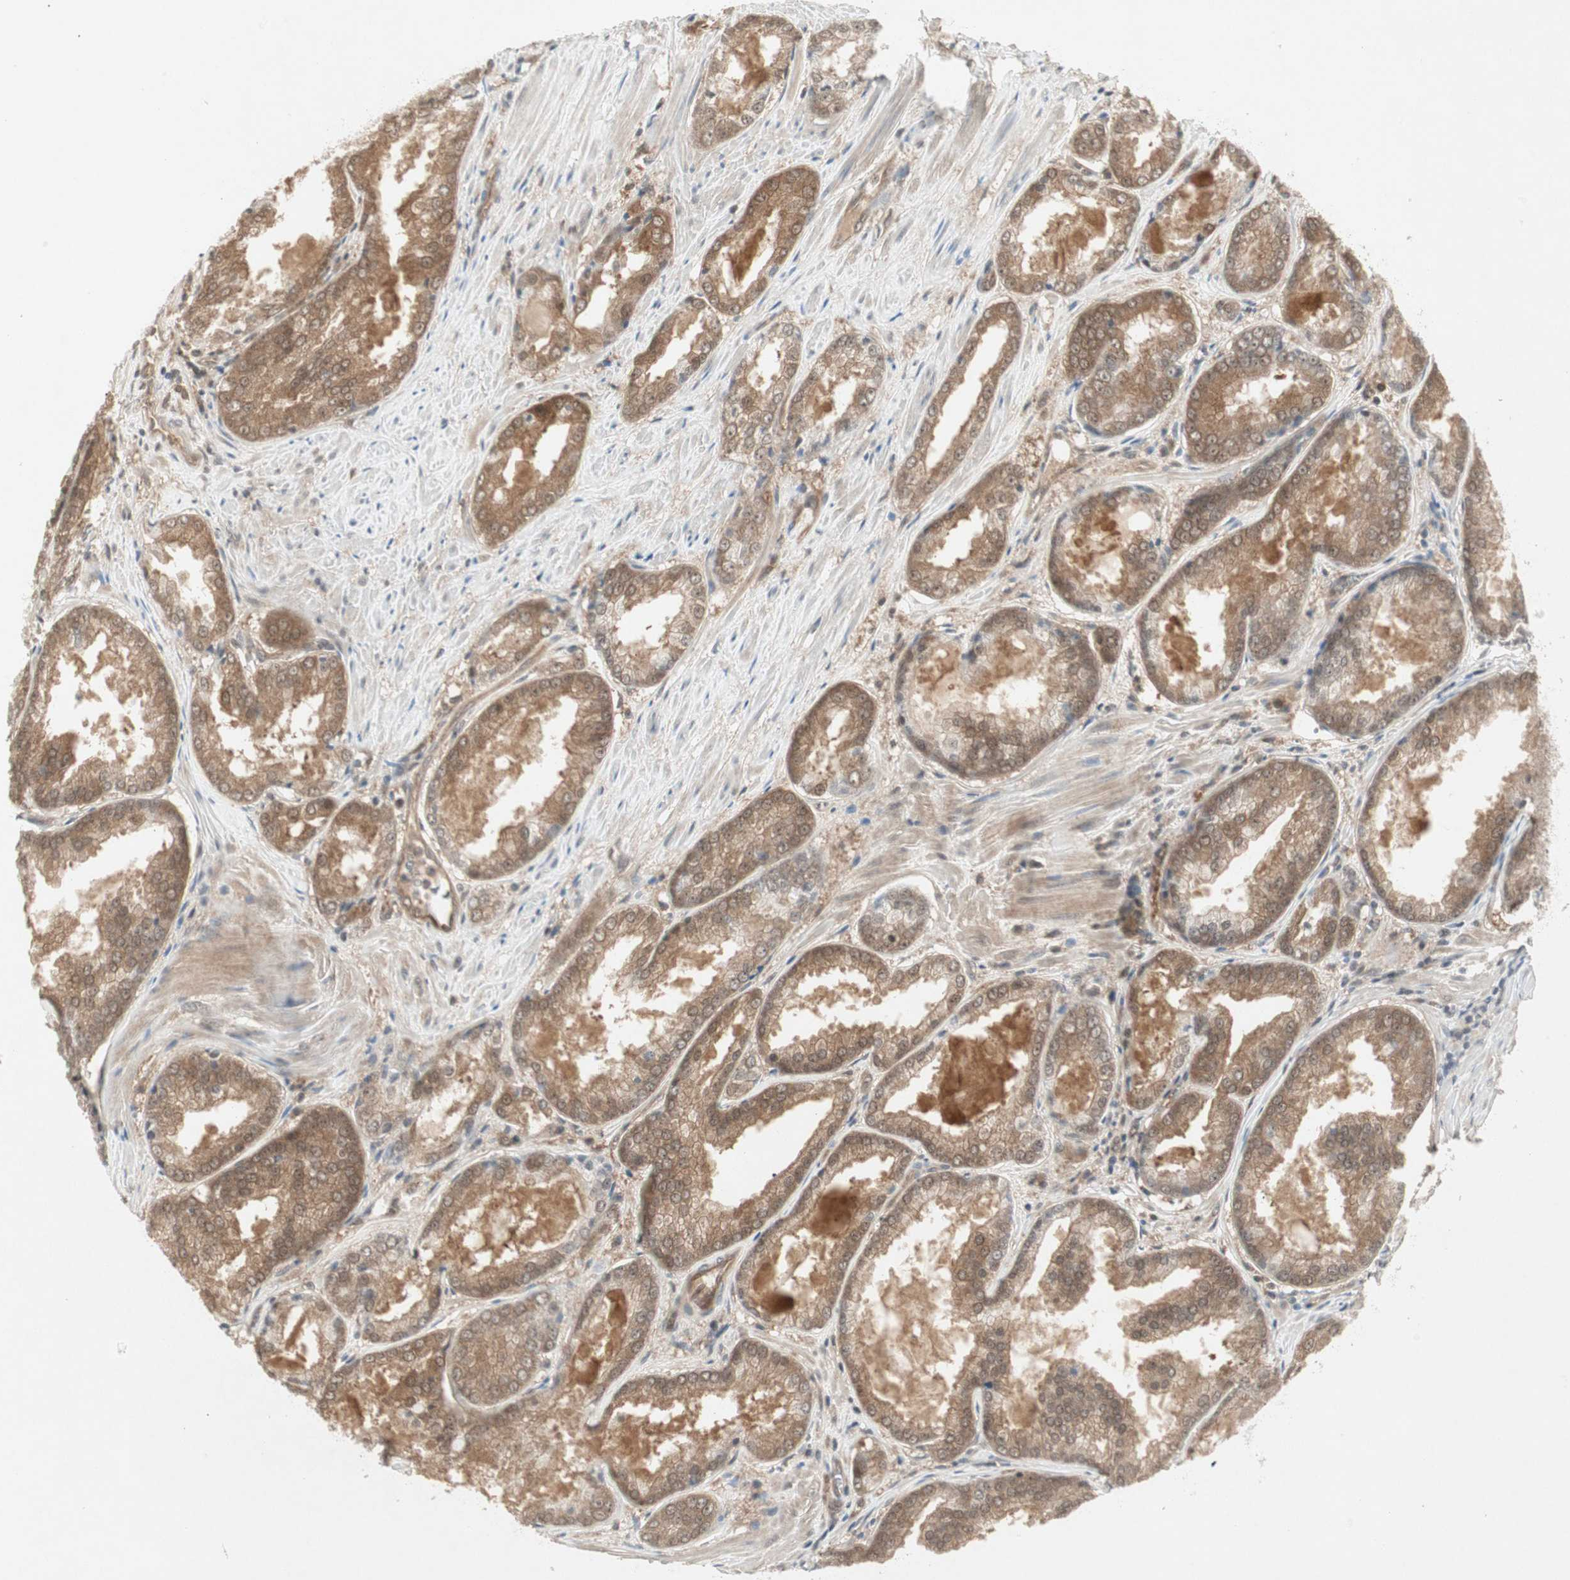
{"staining": {"intensity": "moderate", "quantity": ">75%", "location": "cytoplasmic/membranous"}, "tissue": "prostate cancer", "cell_type": "Tumor cells", "image_type": "cancer", "snomed": [{"axis": "morphology", "description": "Adenocarcinoma, Low grade"}, {"axis": "topography", "description": "Prostate"}], "caption": "Human prostate cancer (adenocarcinoma (low-grade)) stained with a protein marker demonstrates moderate staining in tumor cells.", "gene": "PTPA", "patient": {"sex": "male", "age": 64}}